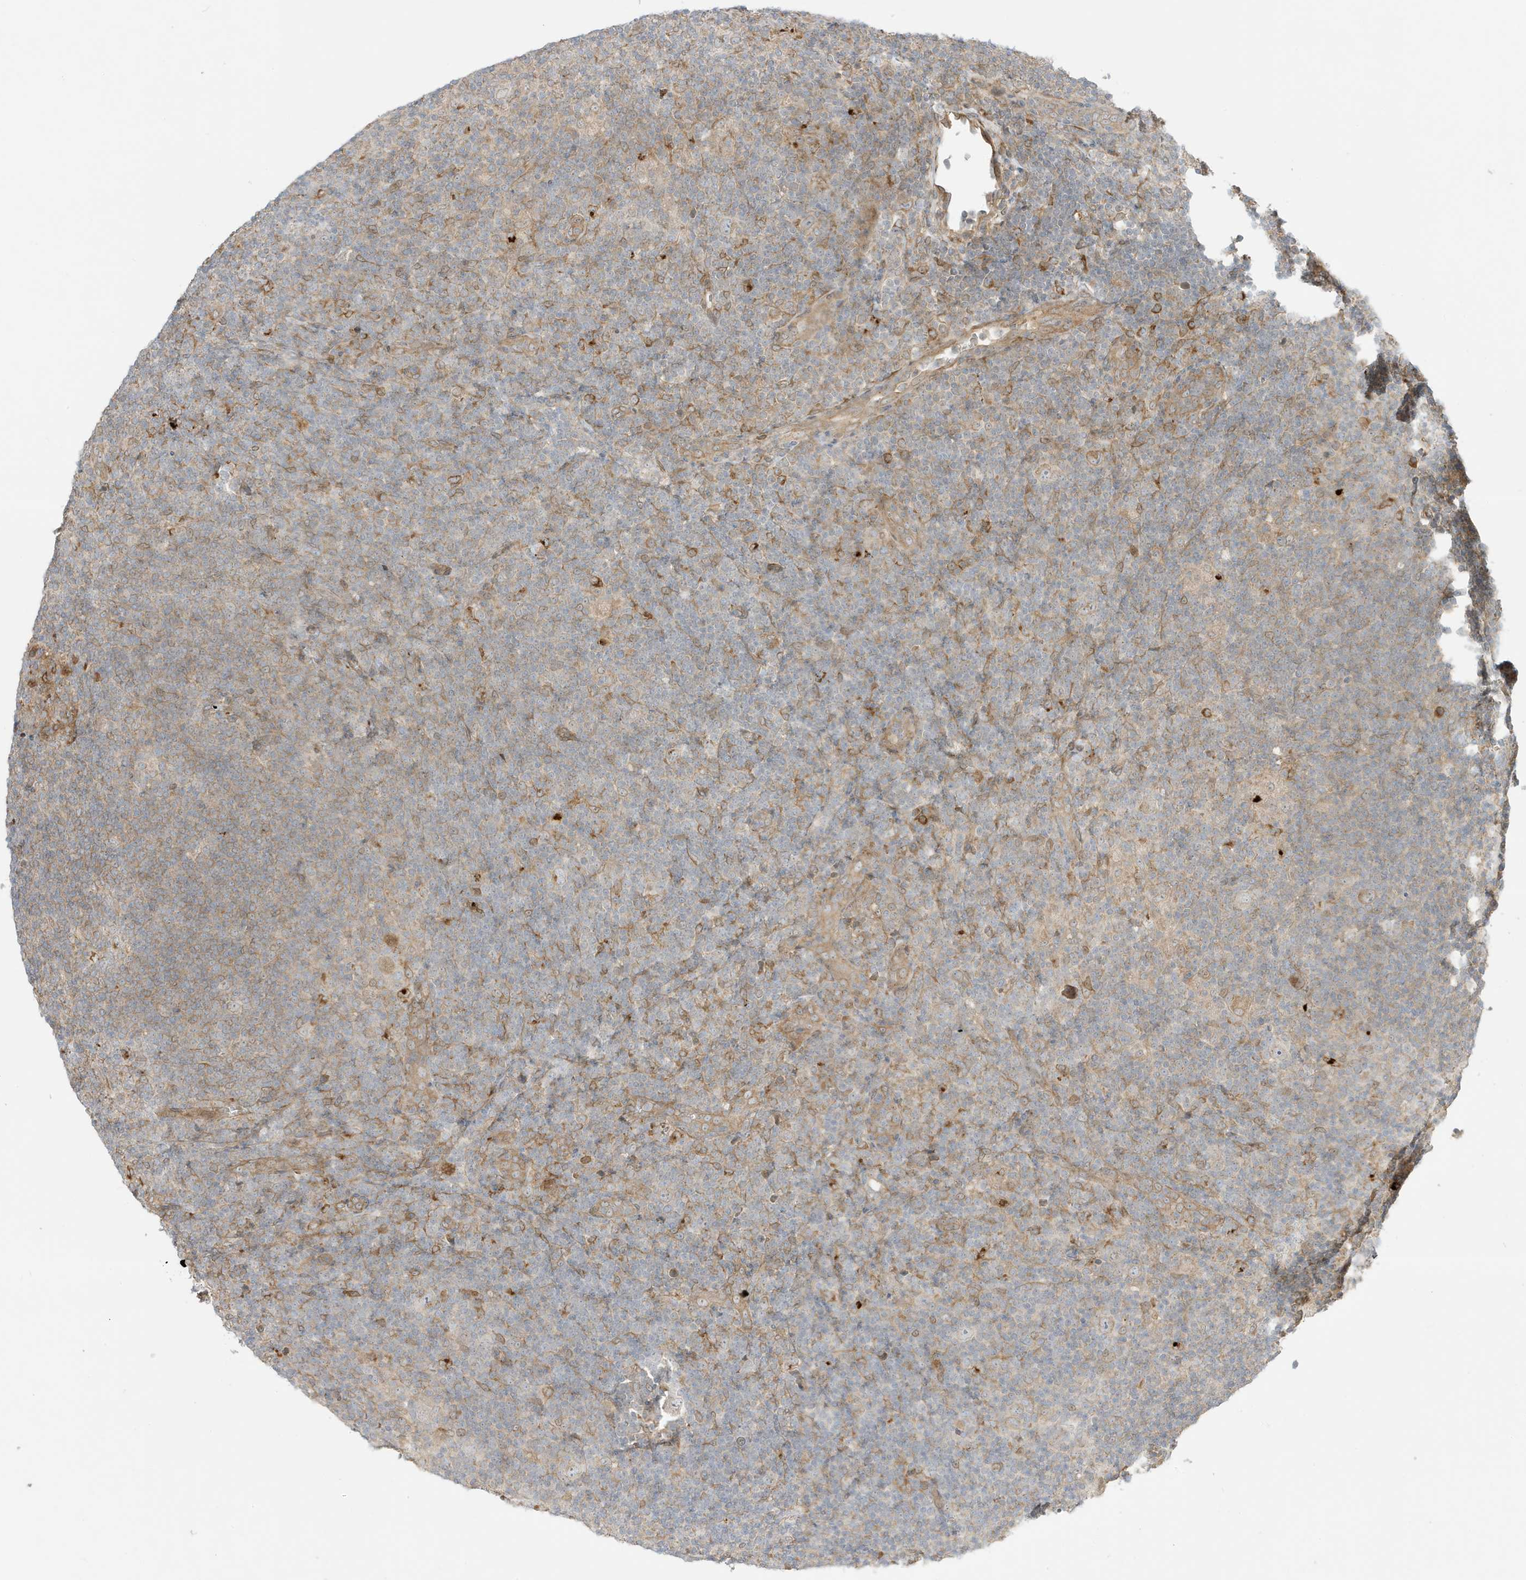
{"staining": {"intensity": "moderate", "quantity": "25%-75%", "location": "cytoplasmic/membranous"}, "tissue": "lymphoma", "cell_type": "Tumor cells", "image_type": "cancer", "snomed": [{"axis": "morphology", "description": "Hodgkin's disease, NOS"}, {"axis": "topography", "description": "Lymph node"}], "caption": "Lymphoma tissue reveals moderate cytoplasmic/membranous positivity in approximately 25%-75% of tumor cells", "gene": "SCARF2", "patient": {"sex": "female", "age": 57}}